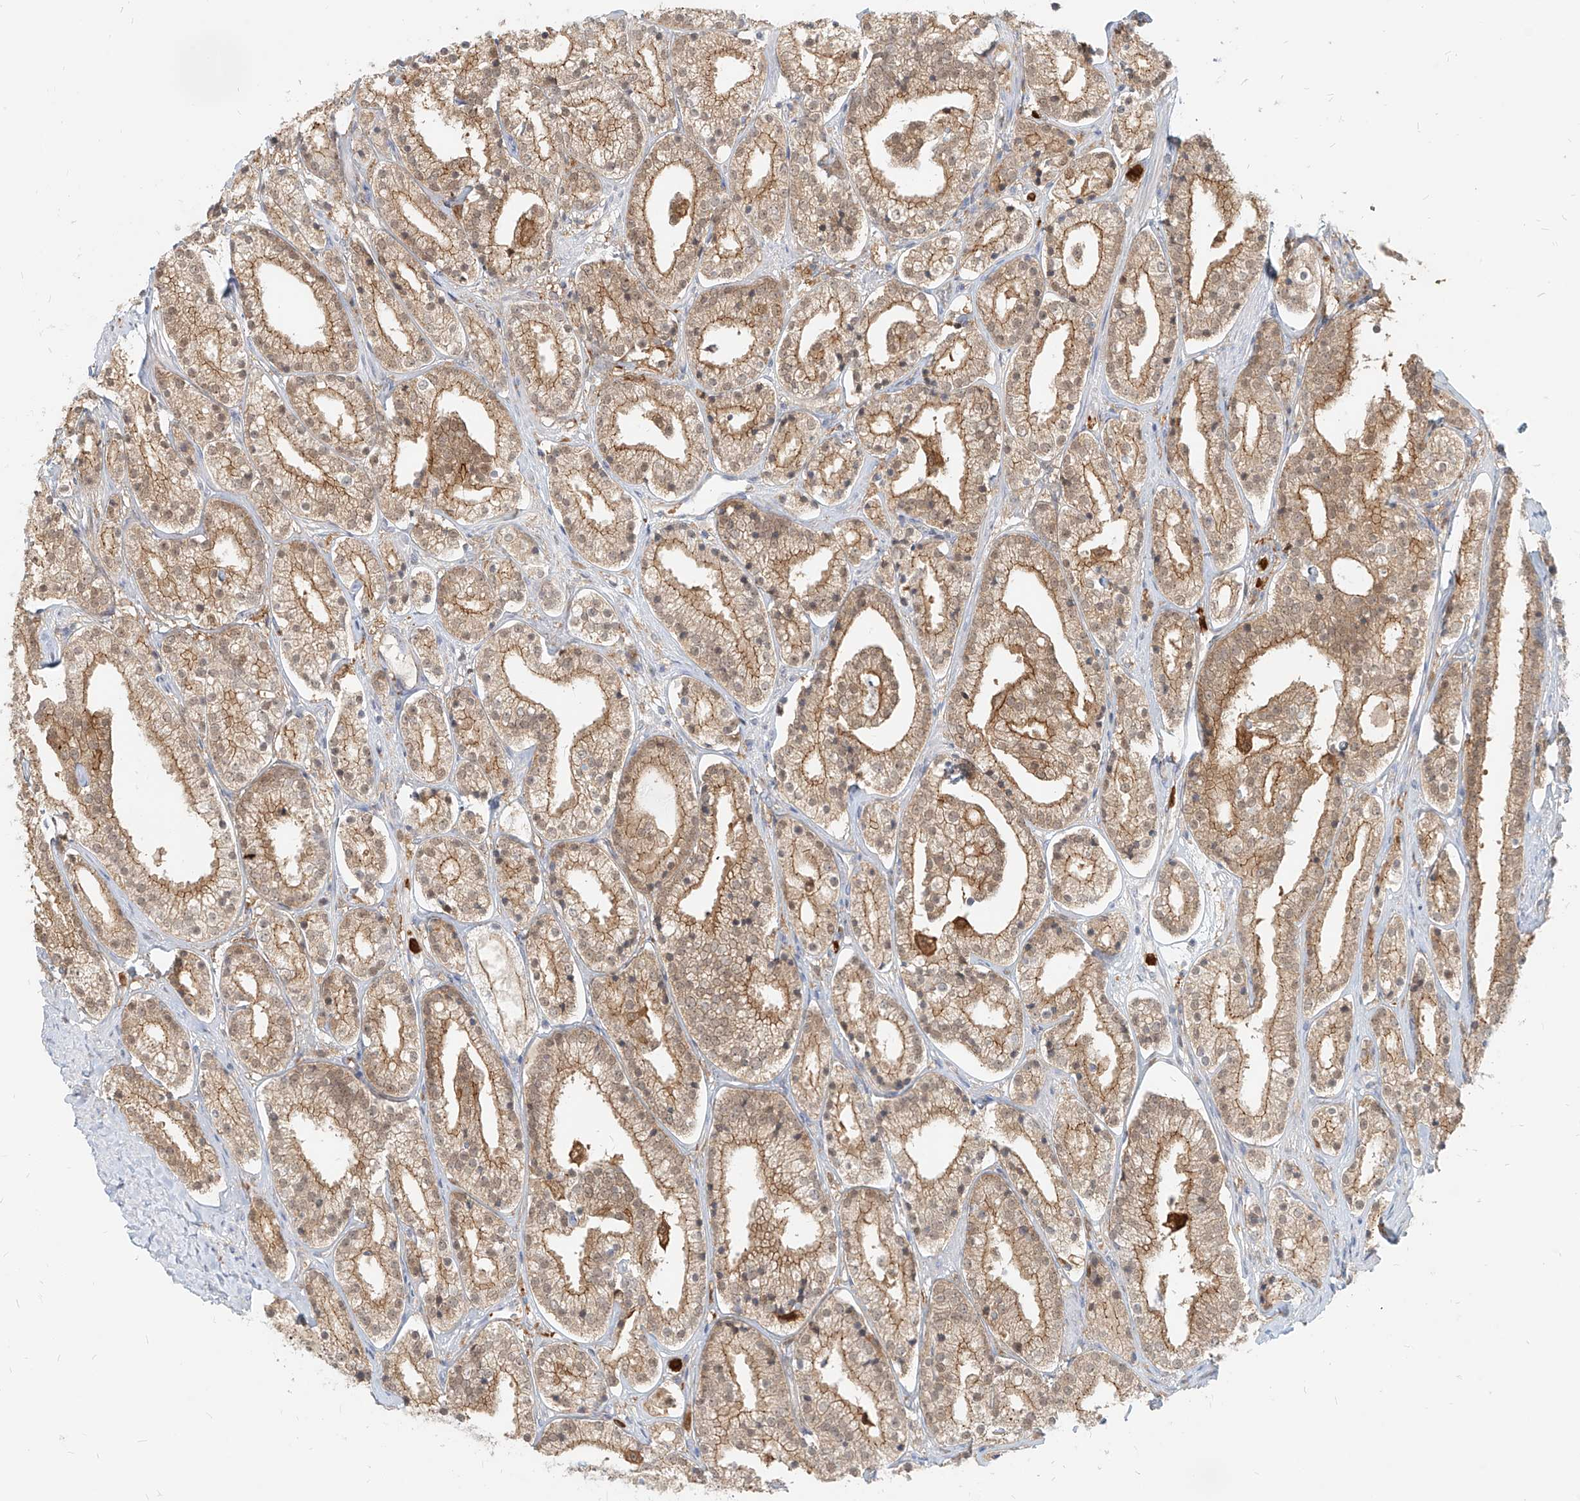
{"staining": {"intensity": "moderate", "quantity": ">75%", "location": "cytoplasmic/membranous"}, "tissue": "prostate cancer", "cell_type": "Tumor cells", "image_type": "cancer", "snomed": [{"axis": "morphology", "description": "Adenocarcinoma, High grade"}, {"axis": "topography", "description": "Prostate"}], "caption": "Immunohistochemical staining of adenocarcinoma (high-grade) (prostate) shows medium levels of moderate cytoplasmic/membranous protein positivity in about >75% of tumor cells. (Brightfield microscopy of DAB IHC at high magnification).", "gene": "PGD", "patient": {"sex": "male", "age": 69}}